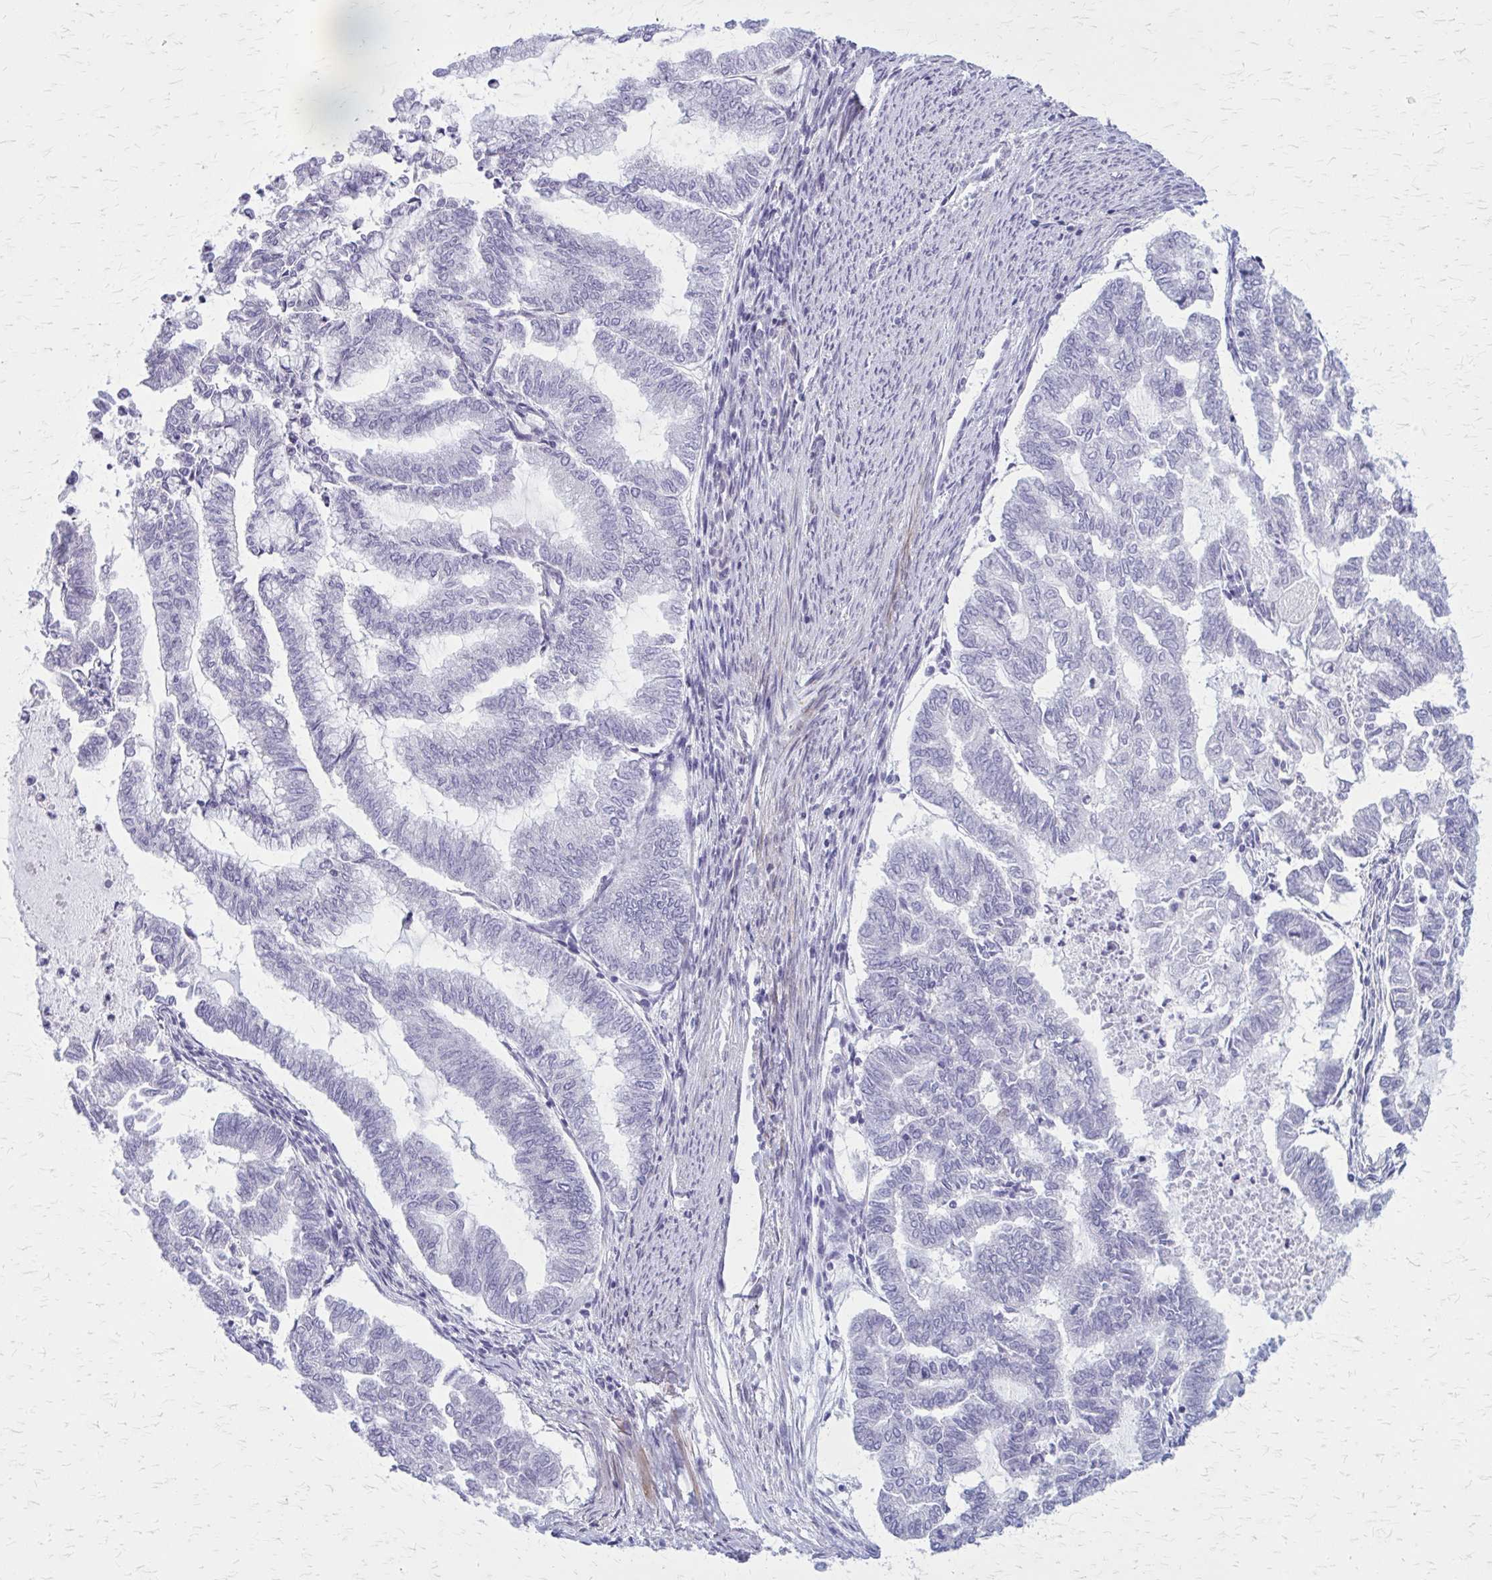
{"staining": {"intensity": "negative", "quantity": "none", "location": "none"}, "tissue": "endometrial cancer", "cell_type": "Tumor cells", "image_type": "cancer", "snomed": [{"axis": "morphology", "description": "Adenocarcinoma, NOS"}, {"axis": "topography", "description": "Endometrium"}], "caption": "Endometrial cancer was stained to show a protein in brown. There is no significant positivity in tumor cells. The staining is performed using DAB (3,3'-diaminobenzidine) brown chromogen with nuclei counter-stained in using hematoxylin.", "gene": "PITPNM1", "patient": {"sex": "female", "age": 79}}